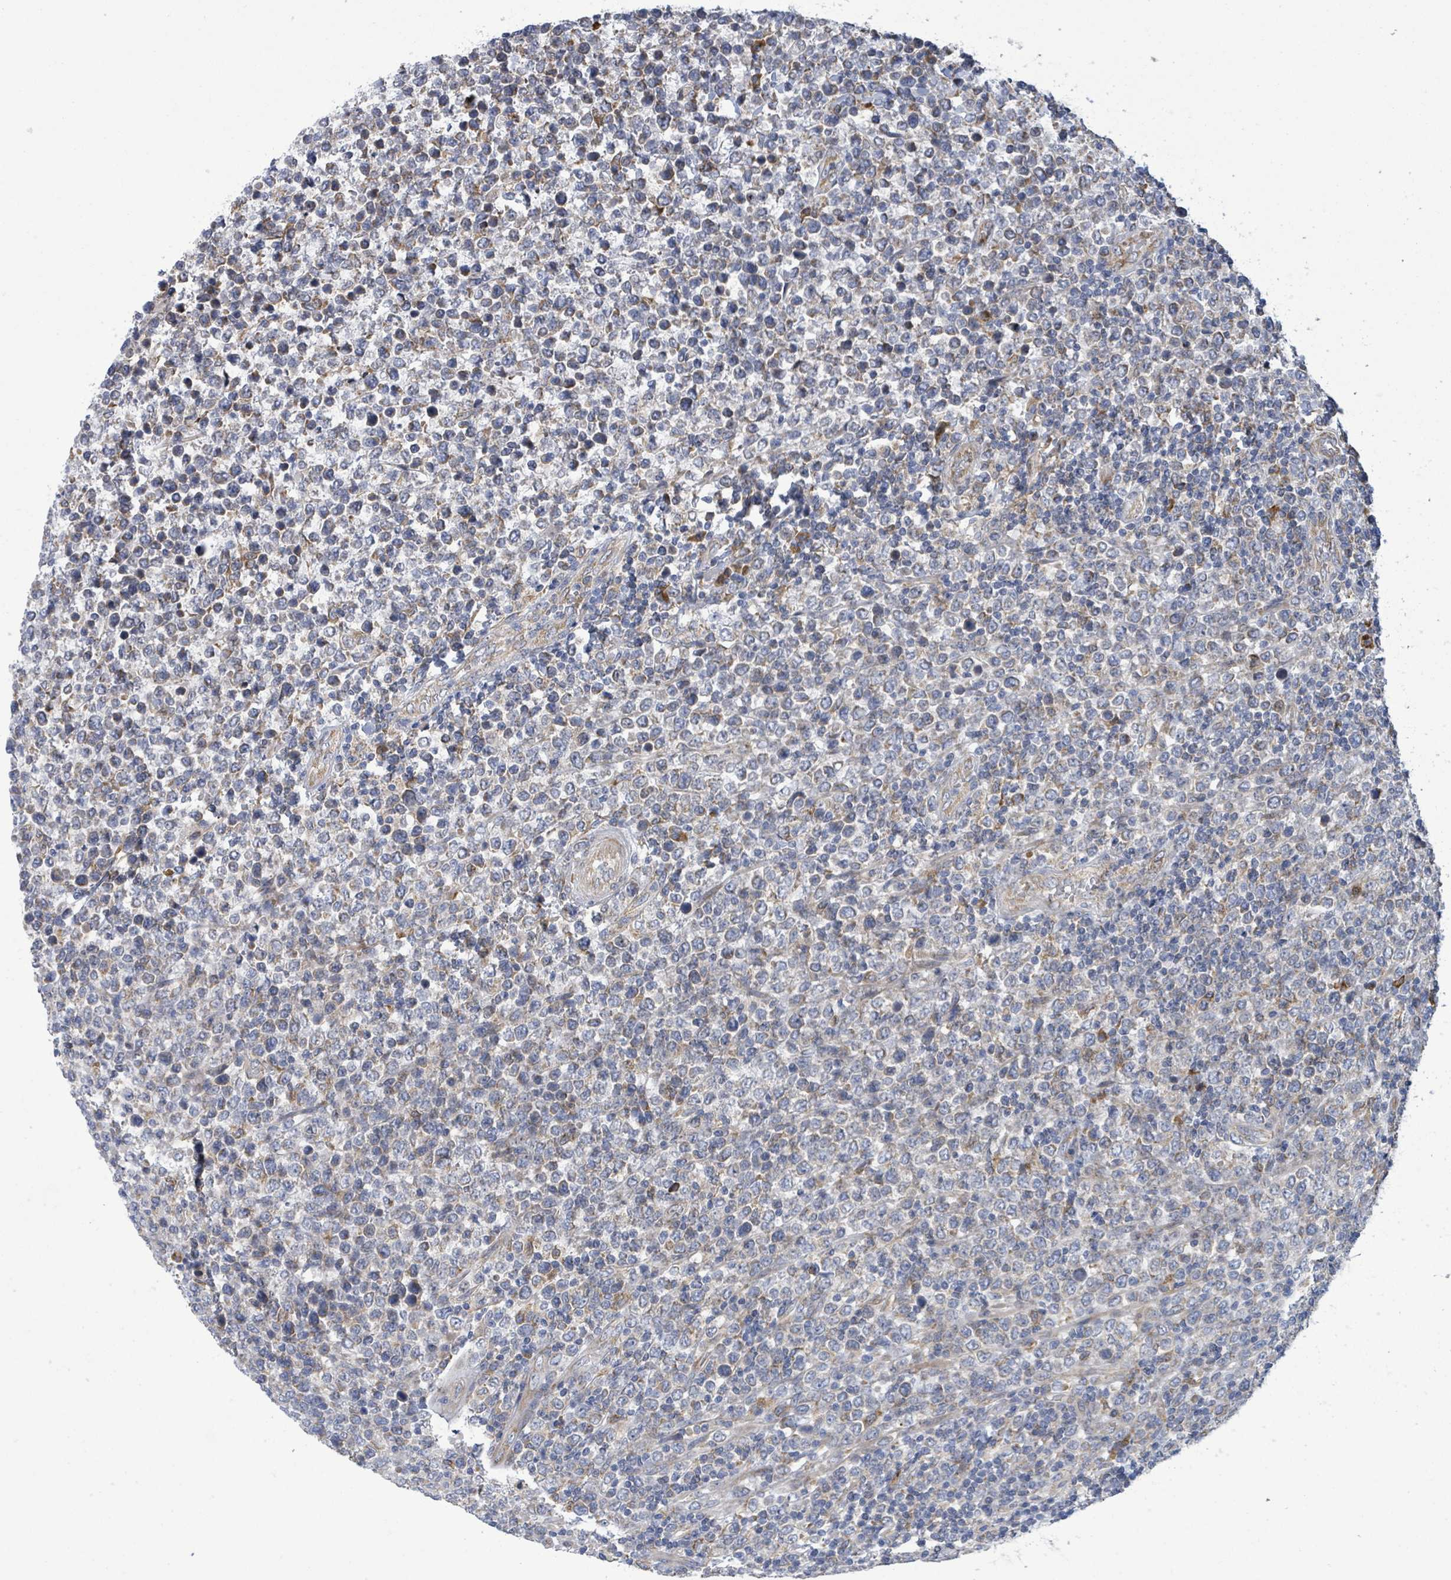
{"staining": {"intensity": "moderate", "quantity": "<25%", "location": "cytoplasmic/membranous"}, "tissue": "lymphoma", "cell_type": "Tumor cells", "image_type": "cancer", "snomed": [{"axis": "morphology", "description": "Malignant lymphoma, non-Hodgkin's type, High grade"}, {"axis": "topography", "description": "Soft tissue"}], "caption": "Brown immunohistochemical staining in high-grade malignant lymphoma, non-Hodgkin's type reveals moderate cytoplasmic/membranous staining in approximately <25% of tumor cells. Using DAB (3,3'-diaminobenzidine) (brown) and hematoxylin (blue) stains, captured at high magnification using brightfield microscopy.", "gene": "NOMO1", "patient": {"sex": "female", "age": 56}}